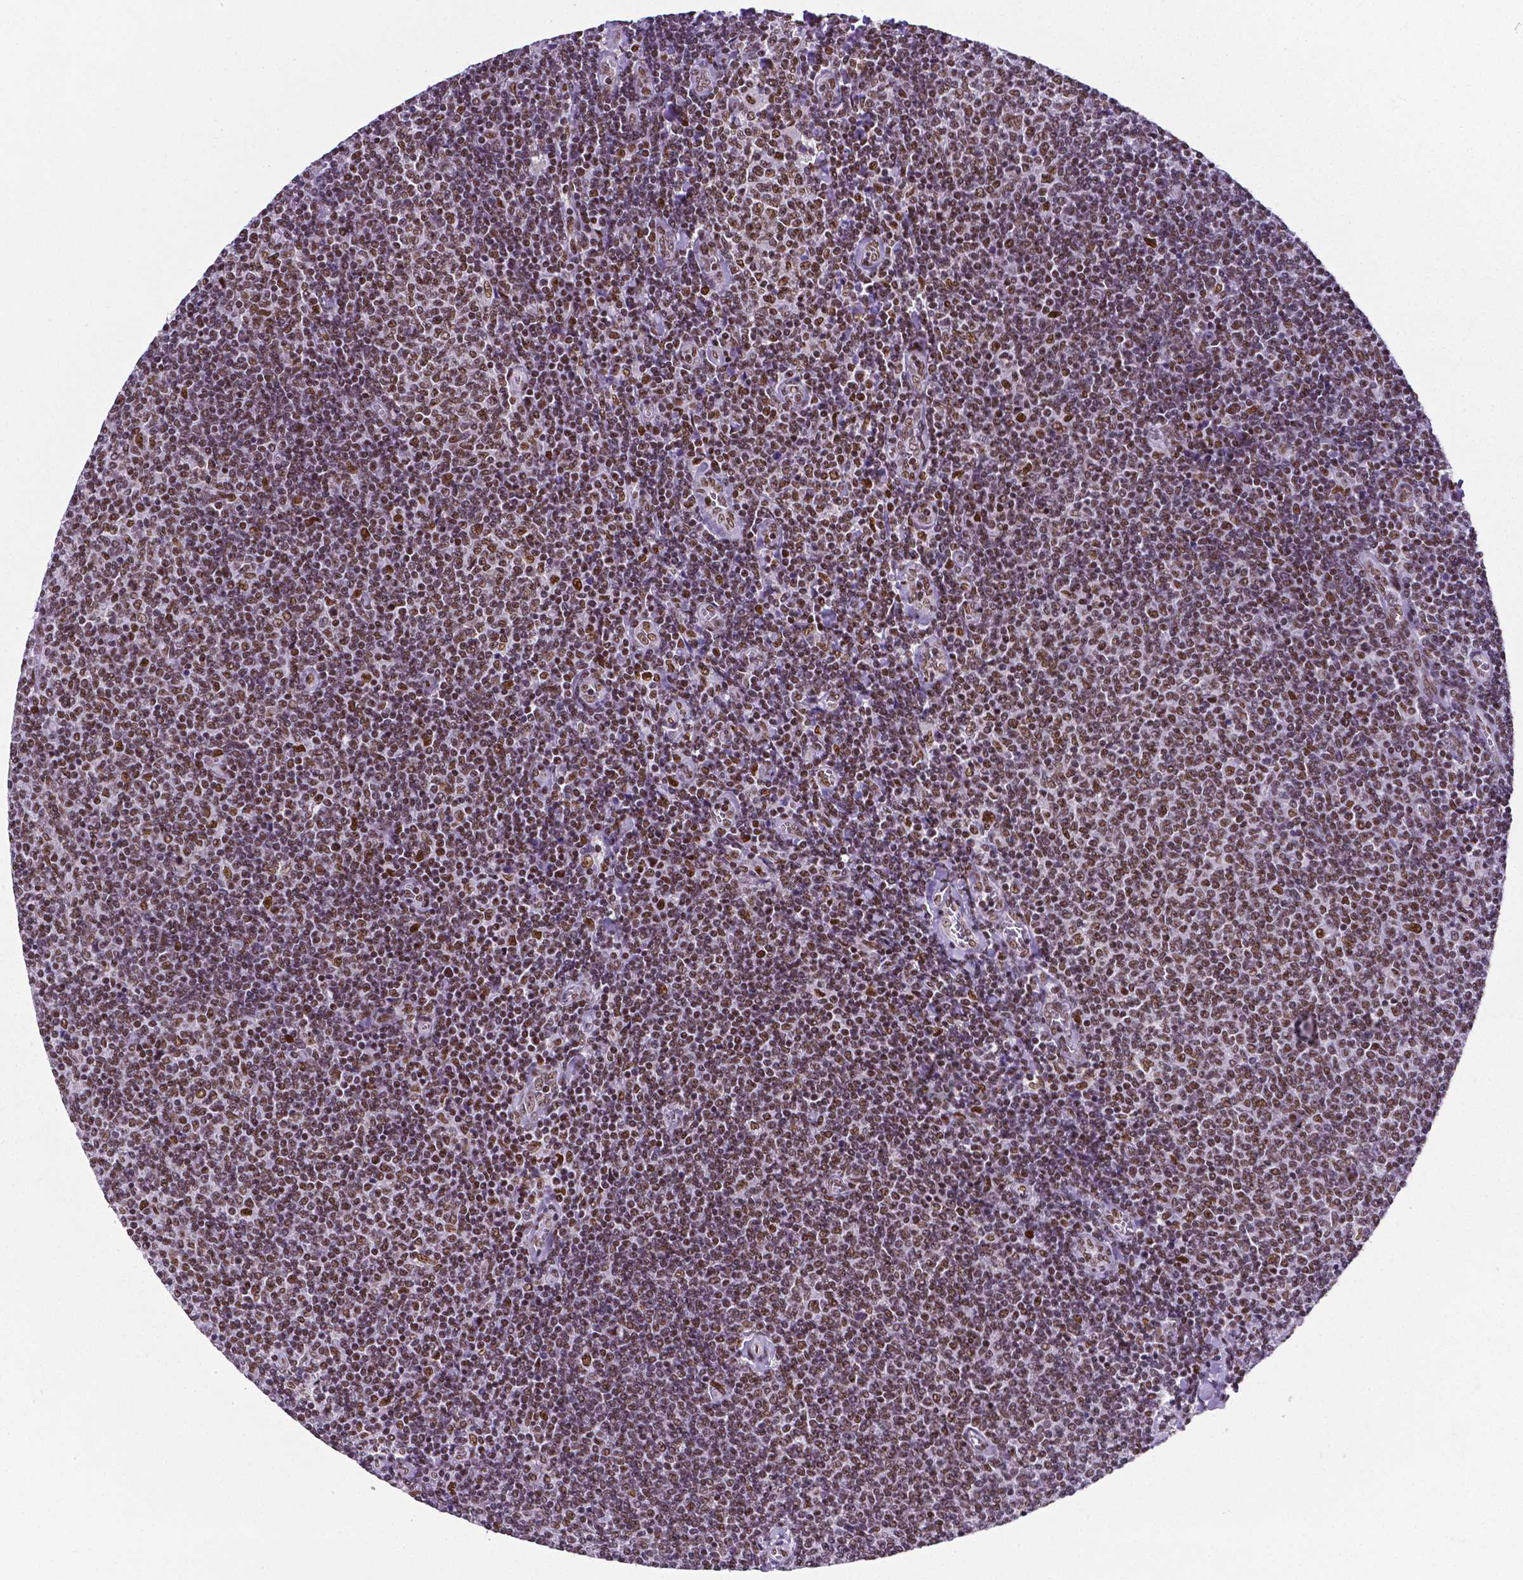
{"staining": {"intensity": "moderate", "quantity": "25%-75%", "location": "nuclear"}, "tissue": "lymphoma", "cell_type": "Tumor cells", "image_type": "cancer", "snomed": [{"axis": "morphology", "description": "Malignant lymphoma, non-Hodgkin's type, Low grade"}, {"axis": "topography", "description": "Lymph node"}], "caption": "Protein positivity by IHC exhibits moderate nuclear positivity in about 25%-75% of tumor cells in lymphoma.", "gene": "REST", "patient": {"sex": "male", "age": 52}}